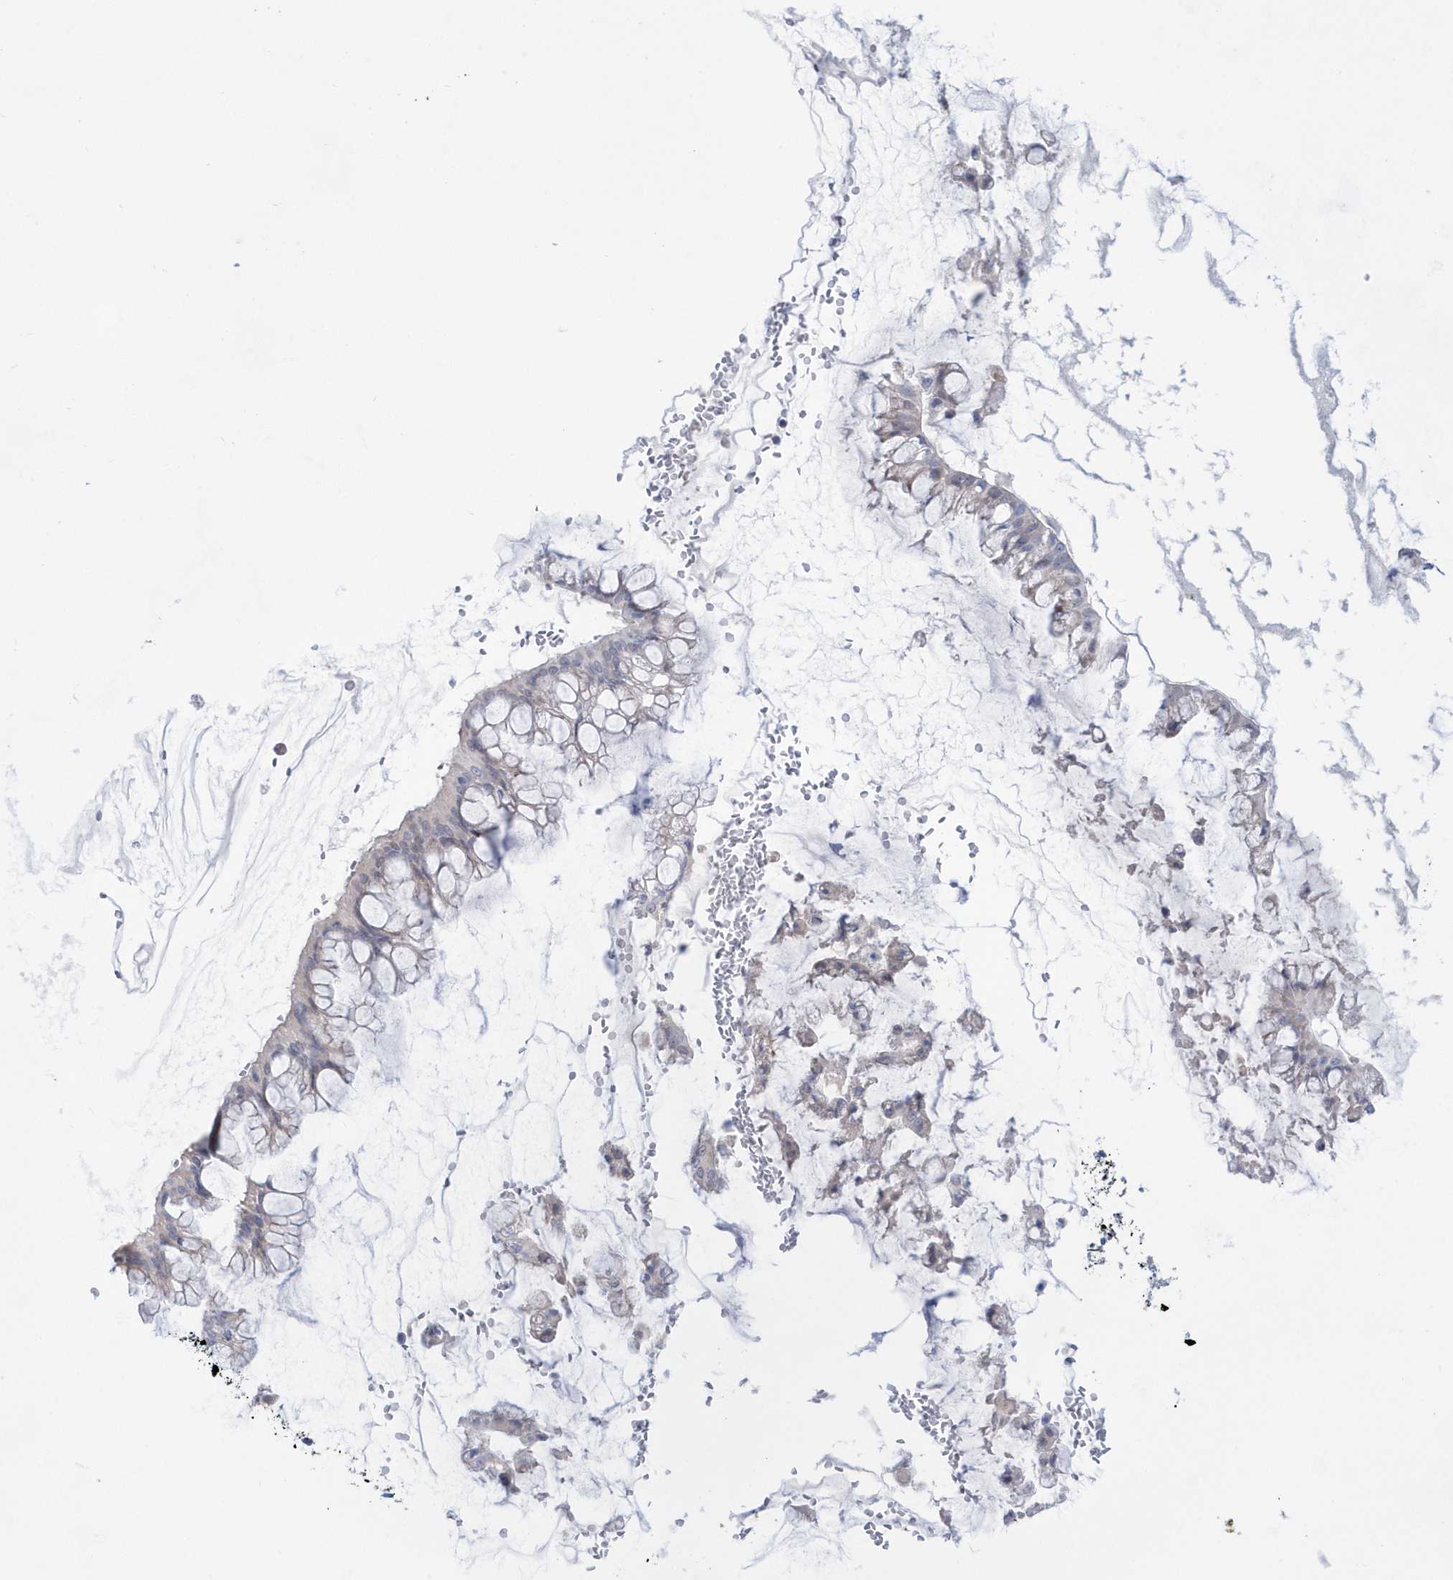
{"staining": {"intensity": "weak", "quantity": "<25%", "location": "cytoplasmic/membranous"}, "tissue": "ovarian cancer", "cell_type": "Tumor cells", "image_type": "cancer", "snomed": [{"axis": "morphology", "description": "Cystadenocarcinoma, mucinous, NOS"}, {"axis": "topography", "description": "Ovary"}], "caption": "Tumor cells show no significant protein positivity in ovarian cancer (mucinous cystadenocarcinoma). The staining is performed using DAB brown chromogen with nuclei counter-stained in using hematoxylin.", "gene": "BDH2", "patient": {"sex": "female", "age": 73}}